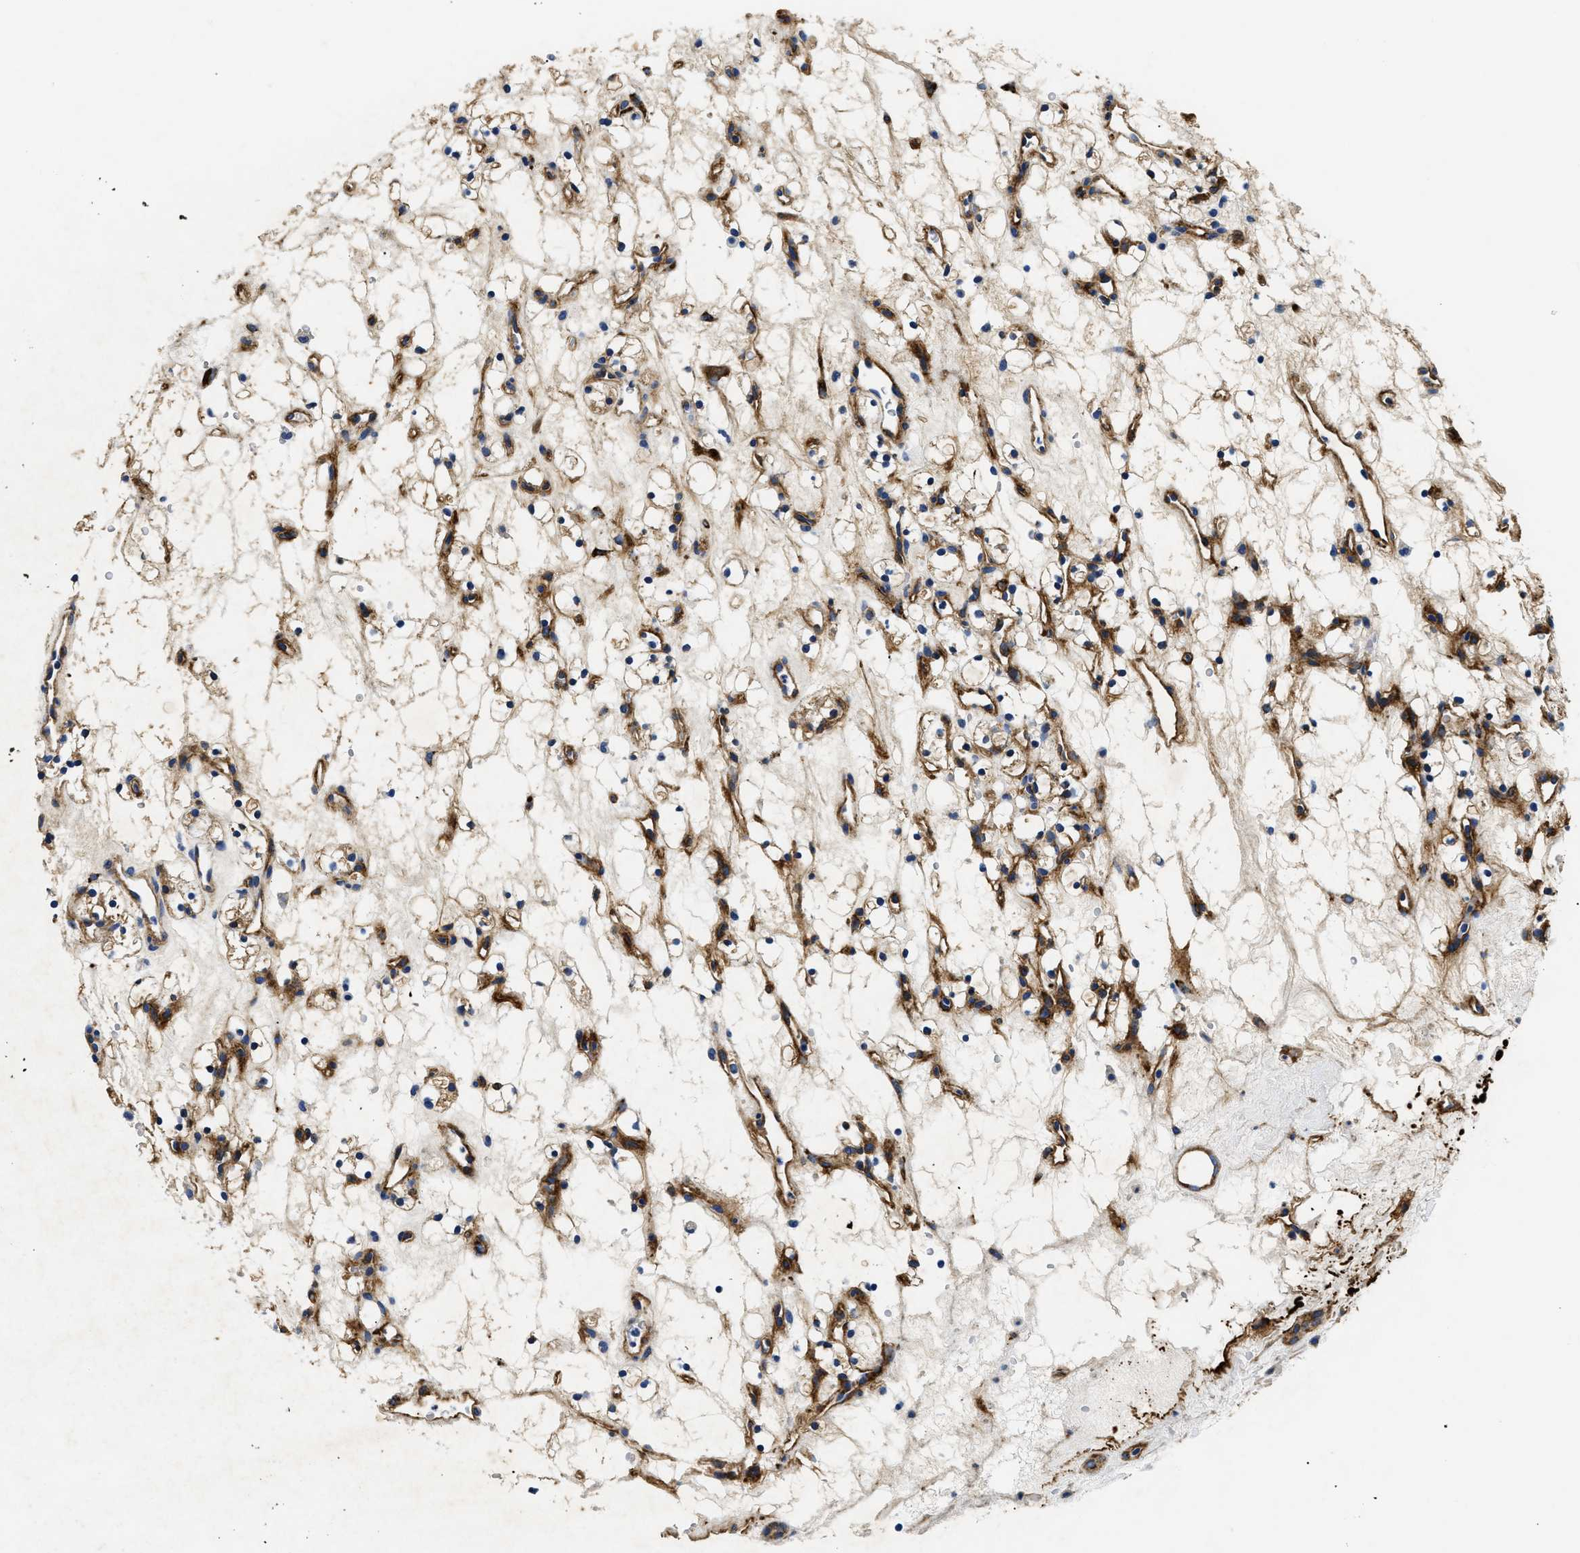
{"staining": {"intensity": "weak", "quantity": "<25%", "location": "cytoplasmic/membranous"}, "tissue": "renal cancer", "cell_type": "Tumor cells", "image_type": "cancer", "snomed": [{"axis": "morphology", "description": "Adenocarcinoma, NOS"}, {"axis": "topography", "description": "Kidney"}], "caption": "High magnification brightfield microscopy of renal cancer (adenocarcinoma) stained with DAB (3,3'-diaminobenzidine) (brown) and counterstained with hematoxylin (blue): tumor cells show no significant expression.", "gene": "LAMA3", "patient": {"sex": "female", "age": 60}}